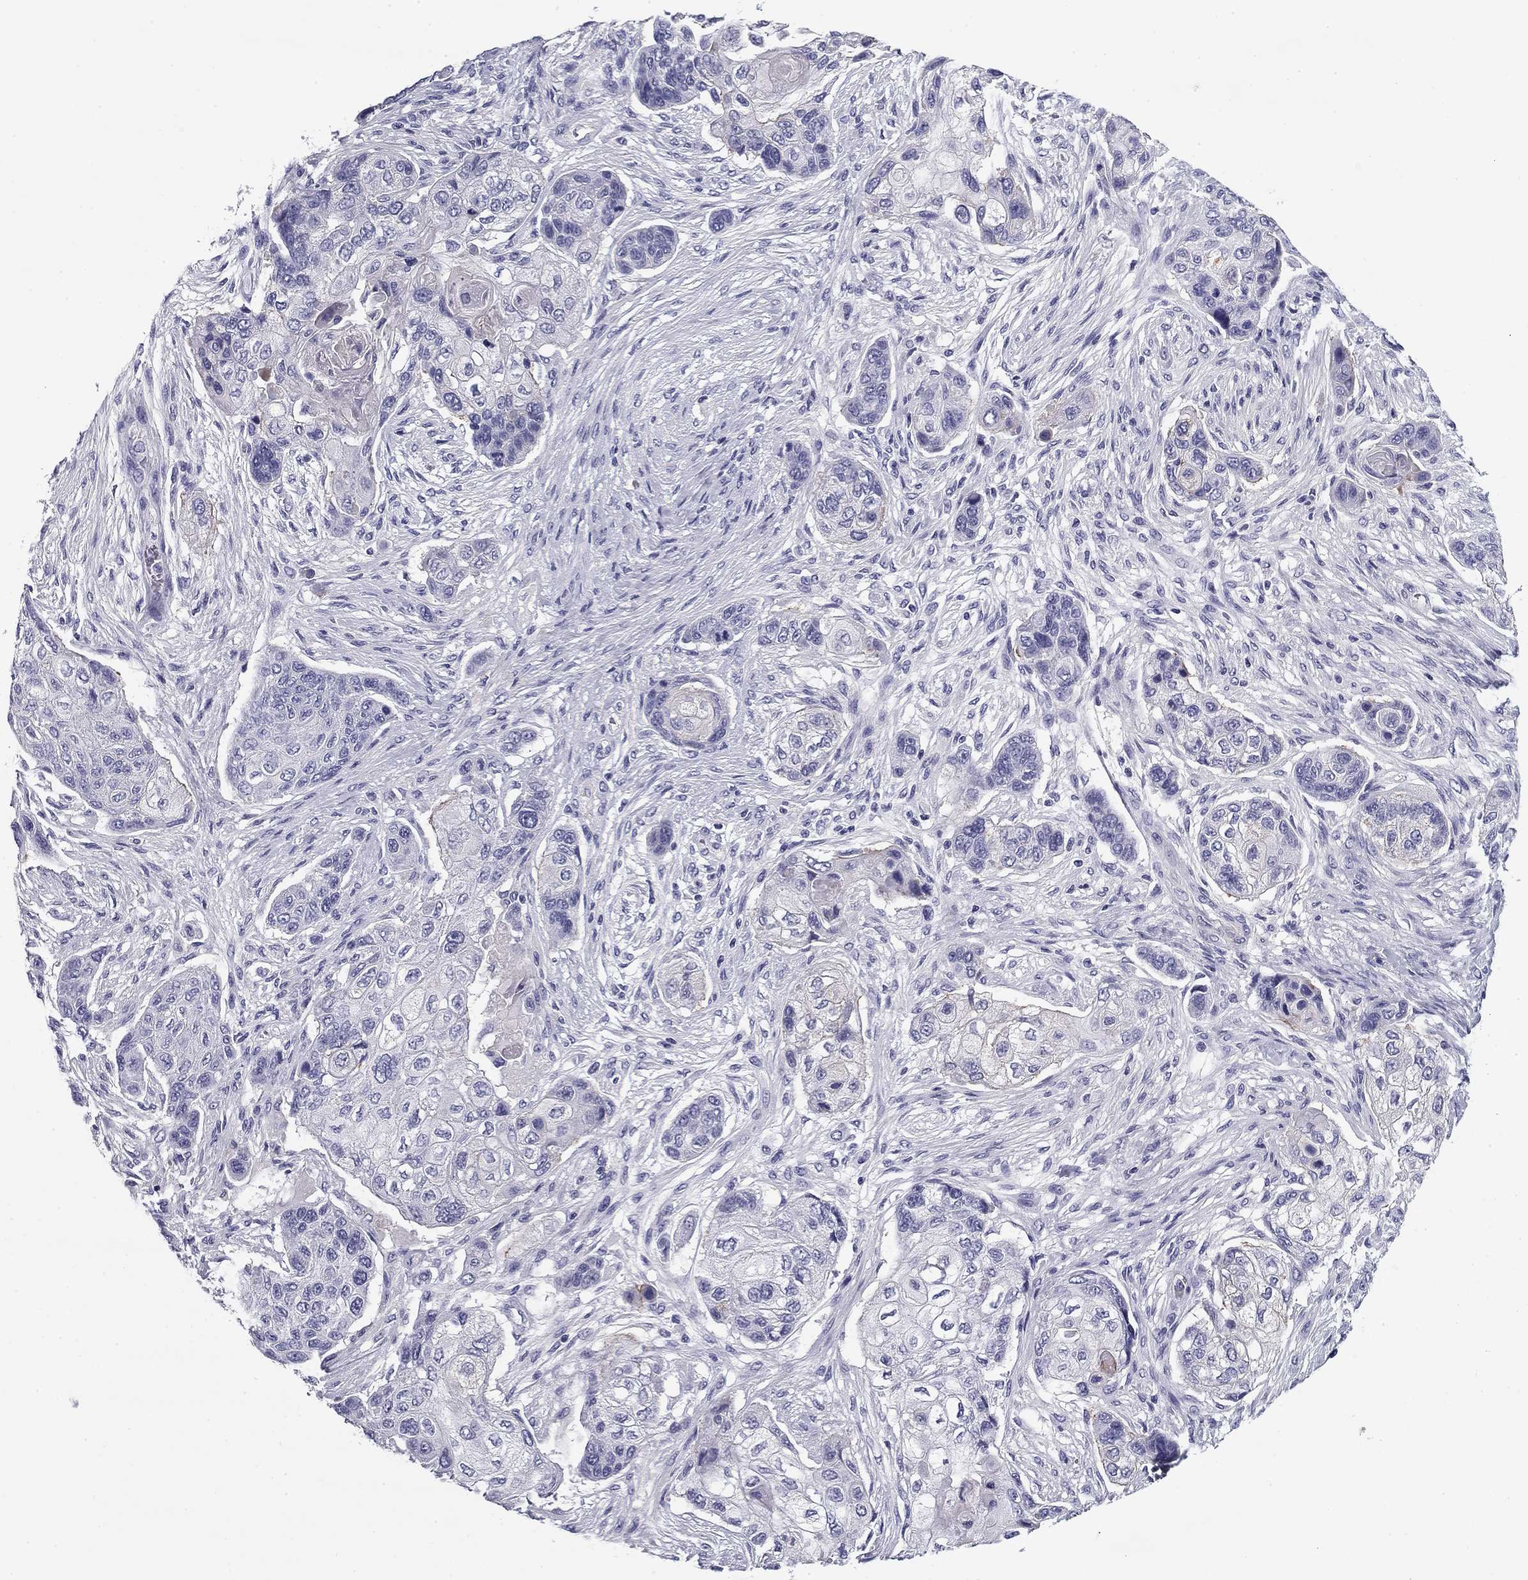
{"staining": {"intensity": "negative", "quantity": "none", "location": "none"}, "tissue": "lung cancer", "cell_type": "Tumor cells", "image_type": "cancer", "snomed": [{"axis": "morphology", "description": "Squamous cell carcinoma, NOS"}, {"axis": "topography", "description": "Lung"}], "caption": "Tumor cells show no significant protein positivity in lung squamous cell carcinoma.", "gene": "FLNC", "patient": {"sex": "male", "age": 69}}